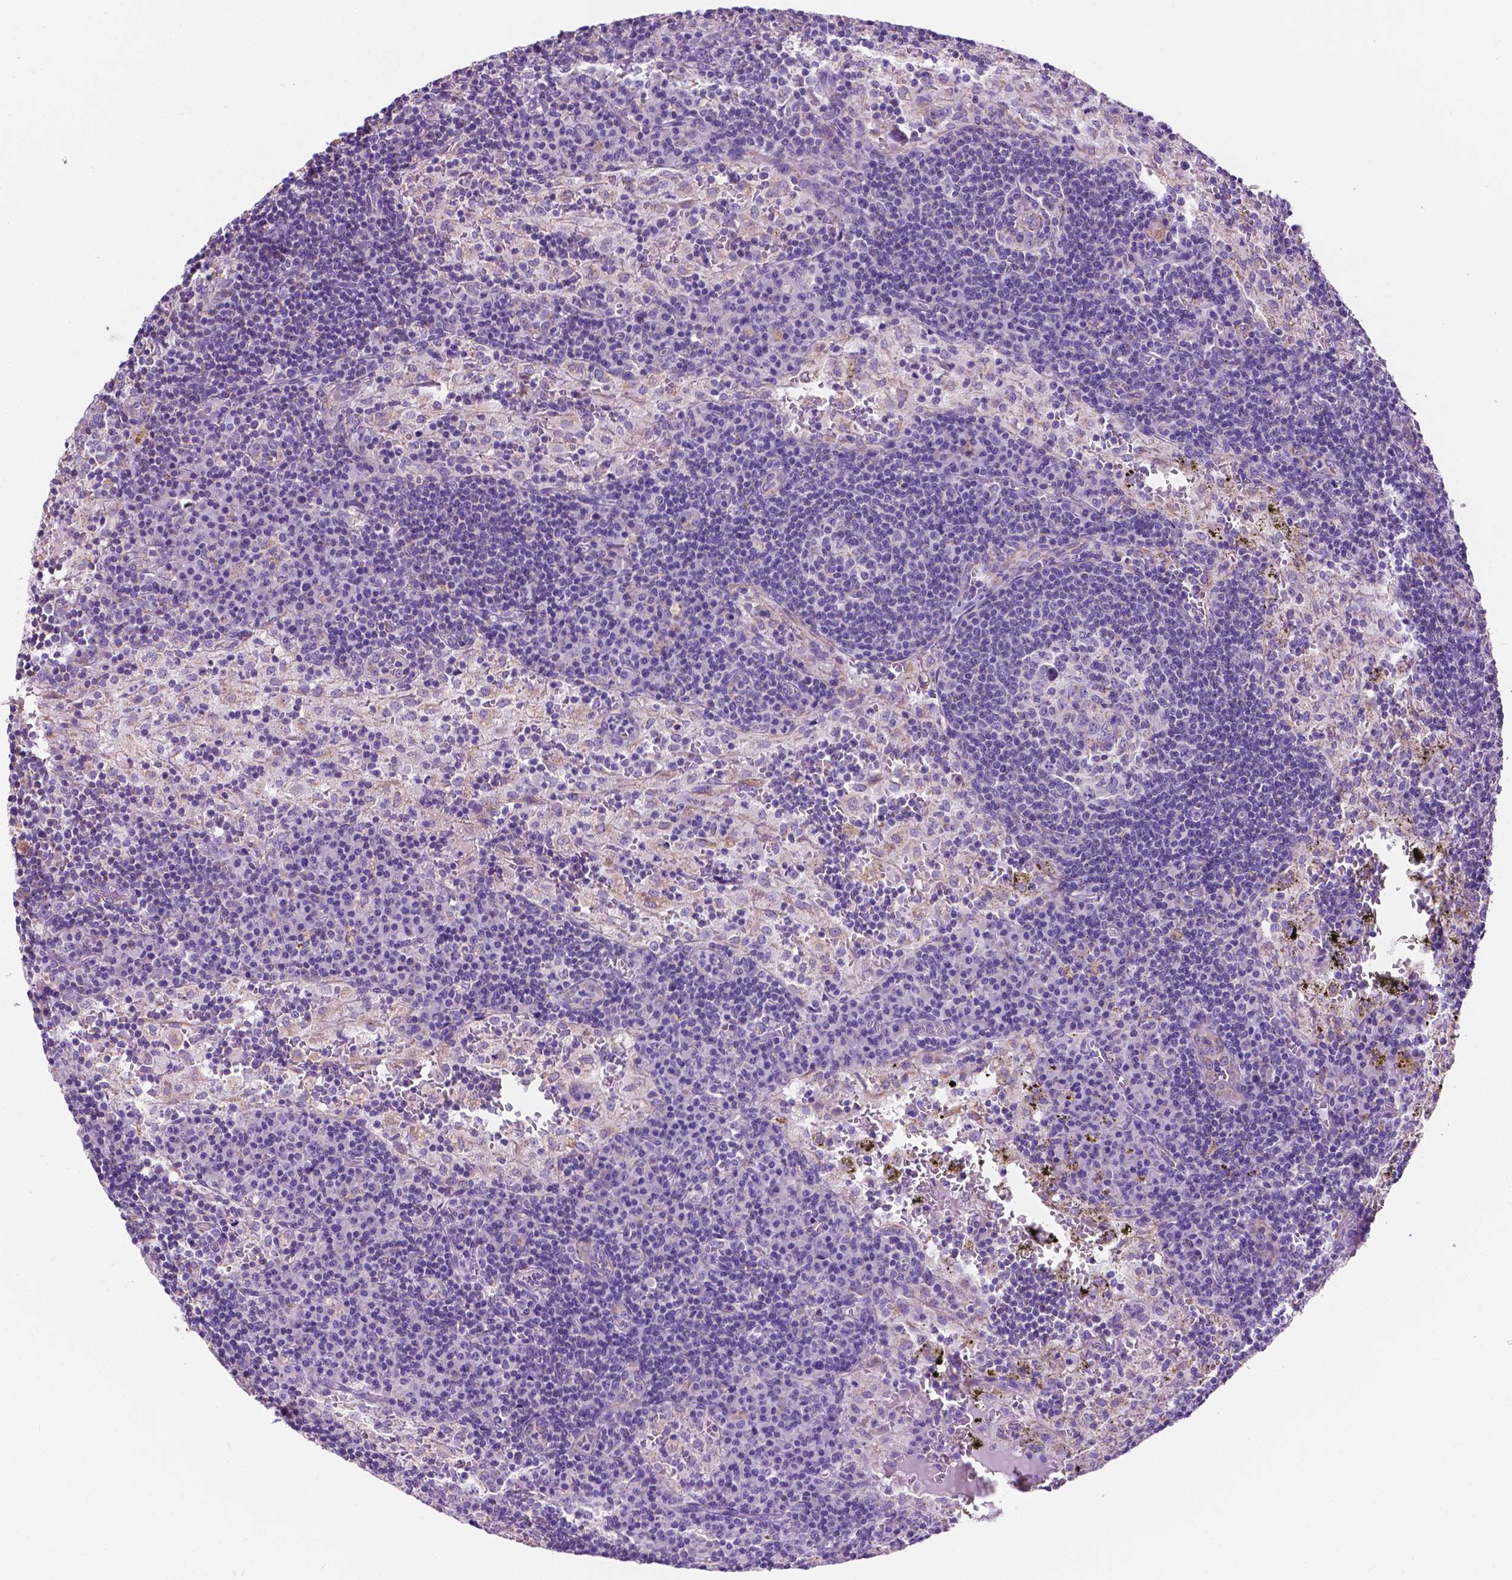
{"staining": {"intensity": "negative", "quantity": "none", "location": "none"}, "tissue": "lymph node", "cell_type": "Germinal center cells", "image_type": "normal", "snomed": [{"axis": "morphology", "description": "Normal tissue, NOS"}, {"axis": "topography", "description": "Lymph node"}], "caption": "Immunohistochemistry of normal lymph node demonstrates no positivity in germinal center cells.", "gene": "TRPV5", "patient": {"sex": "male", "age": 62}}